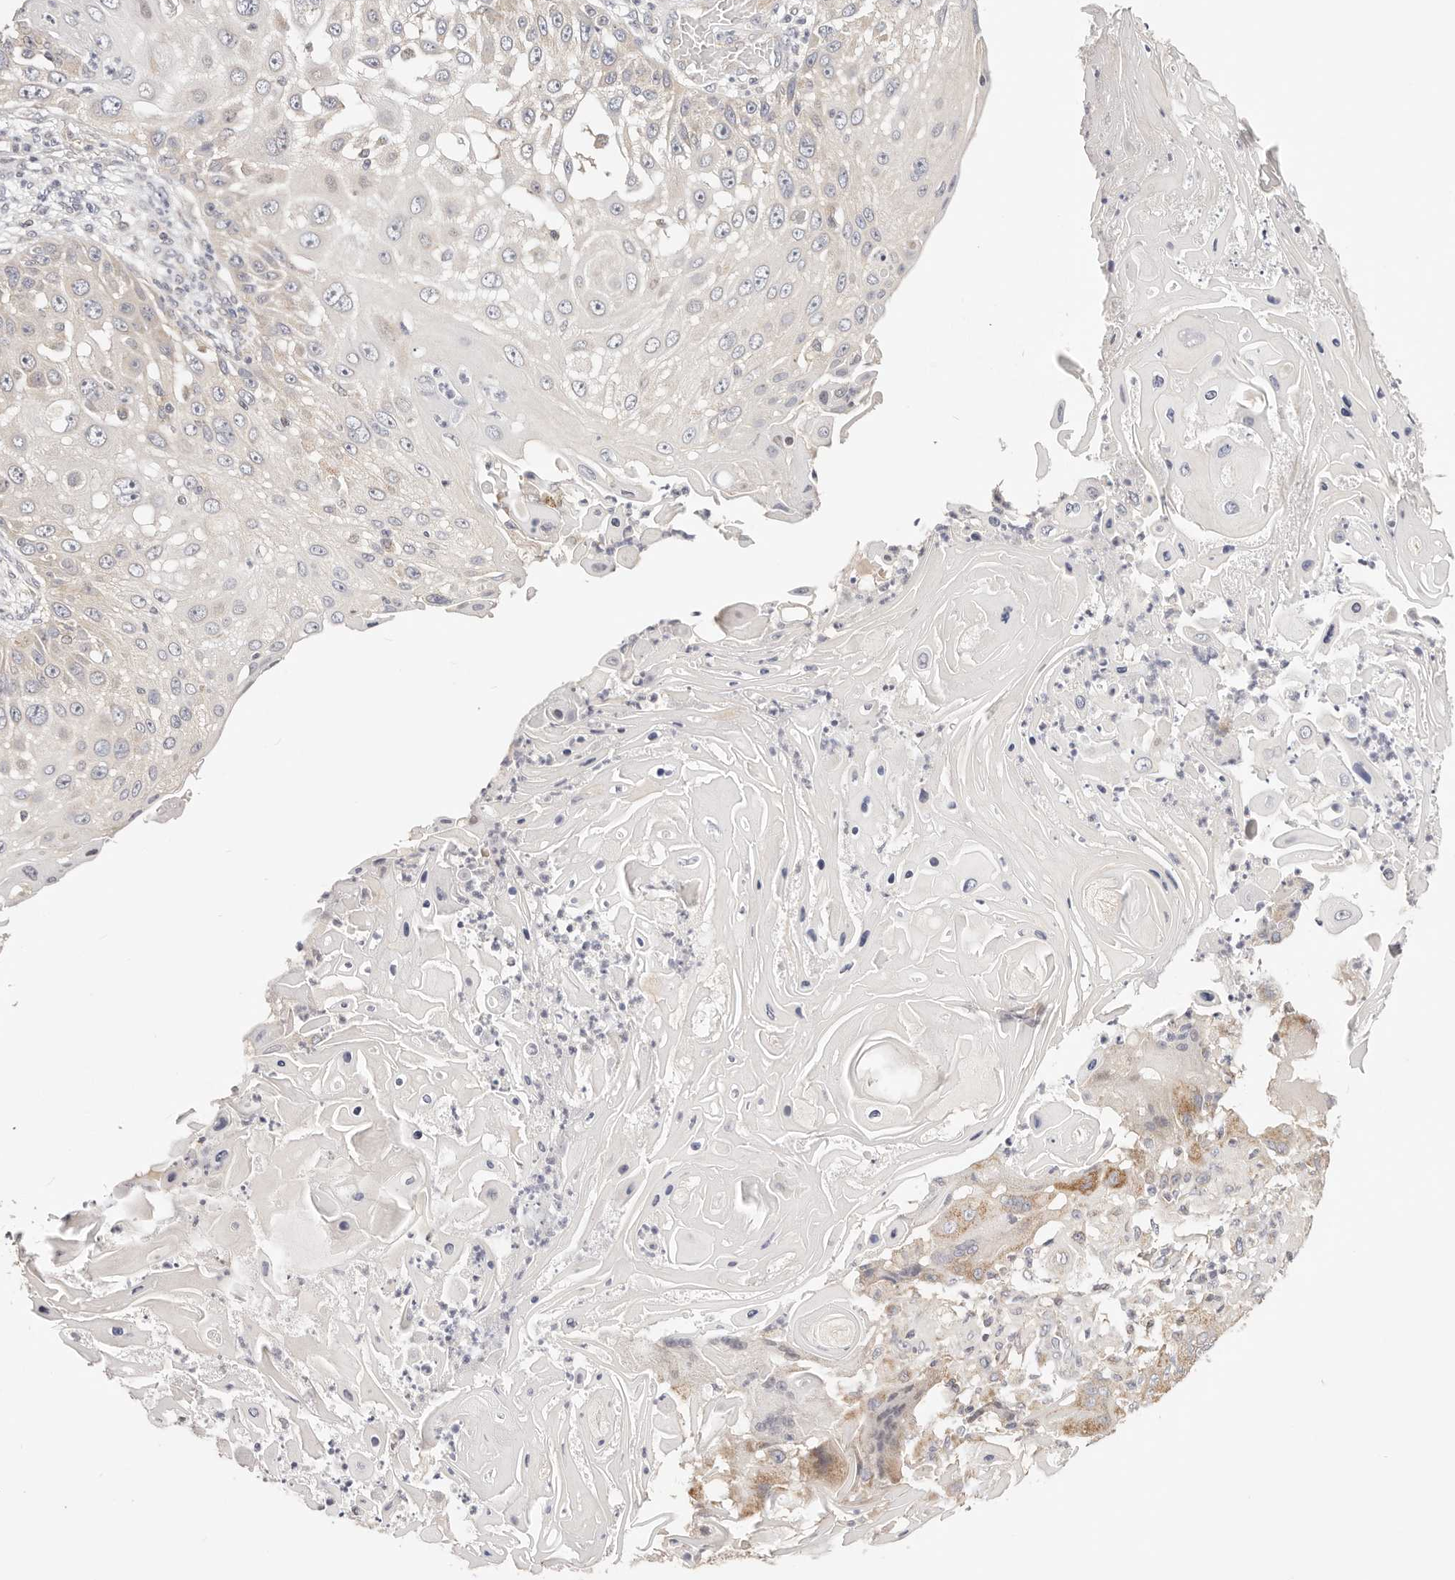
{"staining": {"intensity": "negative", "quantity": "none", "location": "none"}, "tissue": "skin cancer", "cell_type": "Tumor cells", "image_type": "cancer", "snomed": [{"axis": "morphology", "description": "Squamous cell carcinoma, NOS"}, {"axis": "topography", "description": "Skin"}], "caption": "IHC image of human squamous cell carcinoma (skin) stained for a protein (brown), which displays no staining in tumor cells.", "gene": "KCMF1", "patient": {"sex": "female", "age": 44}}